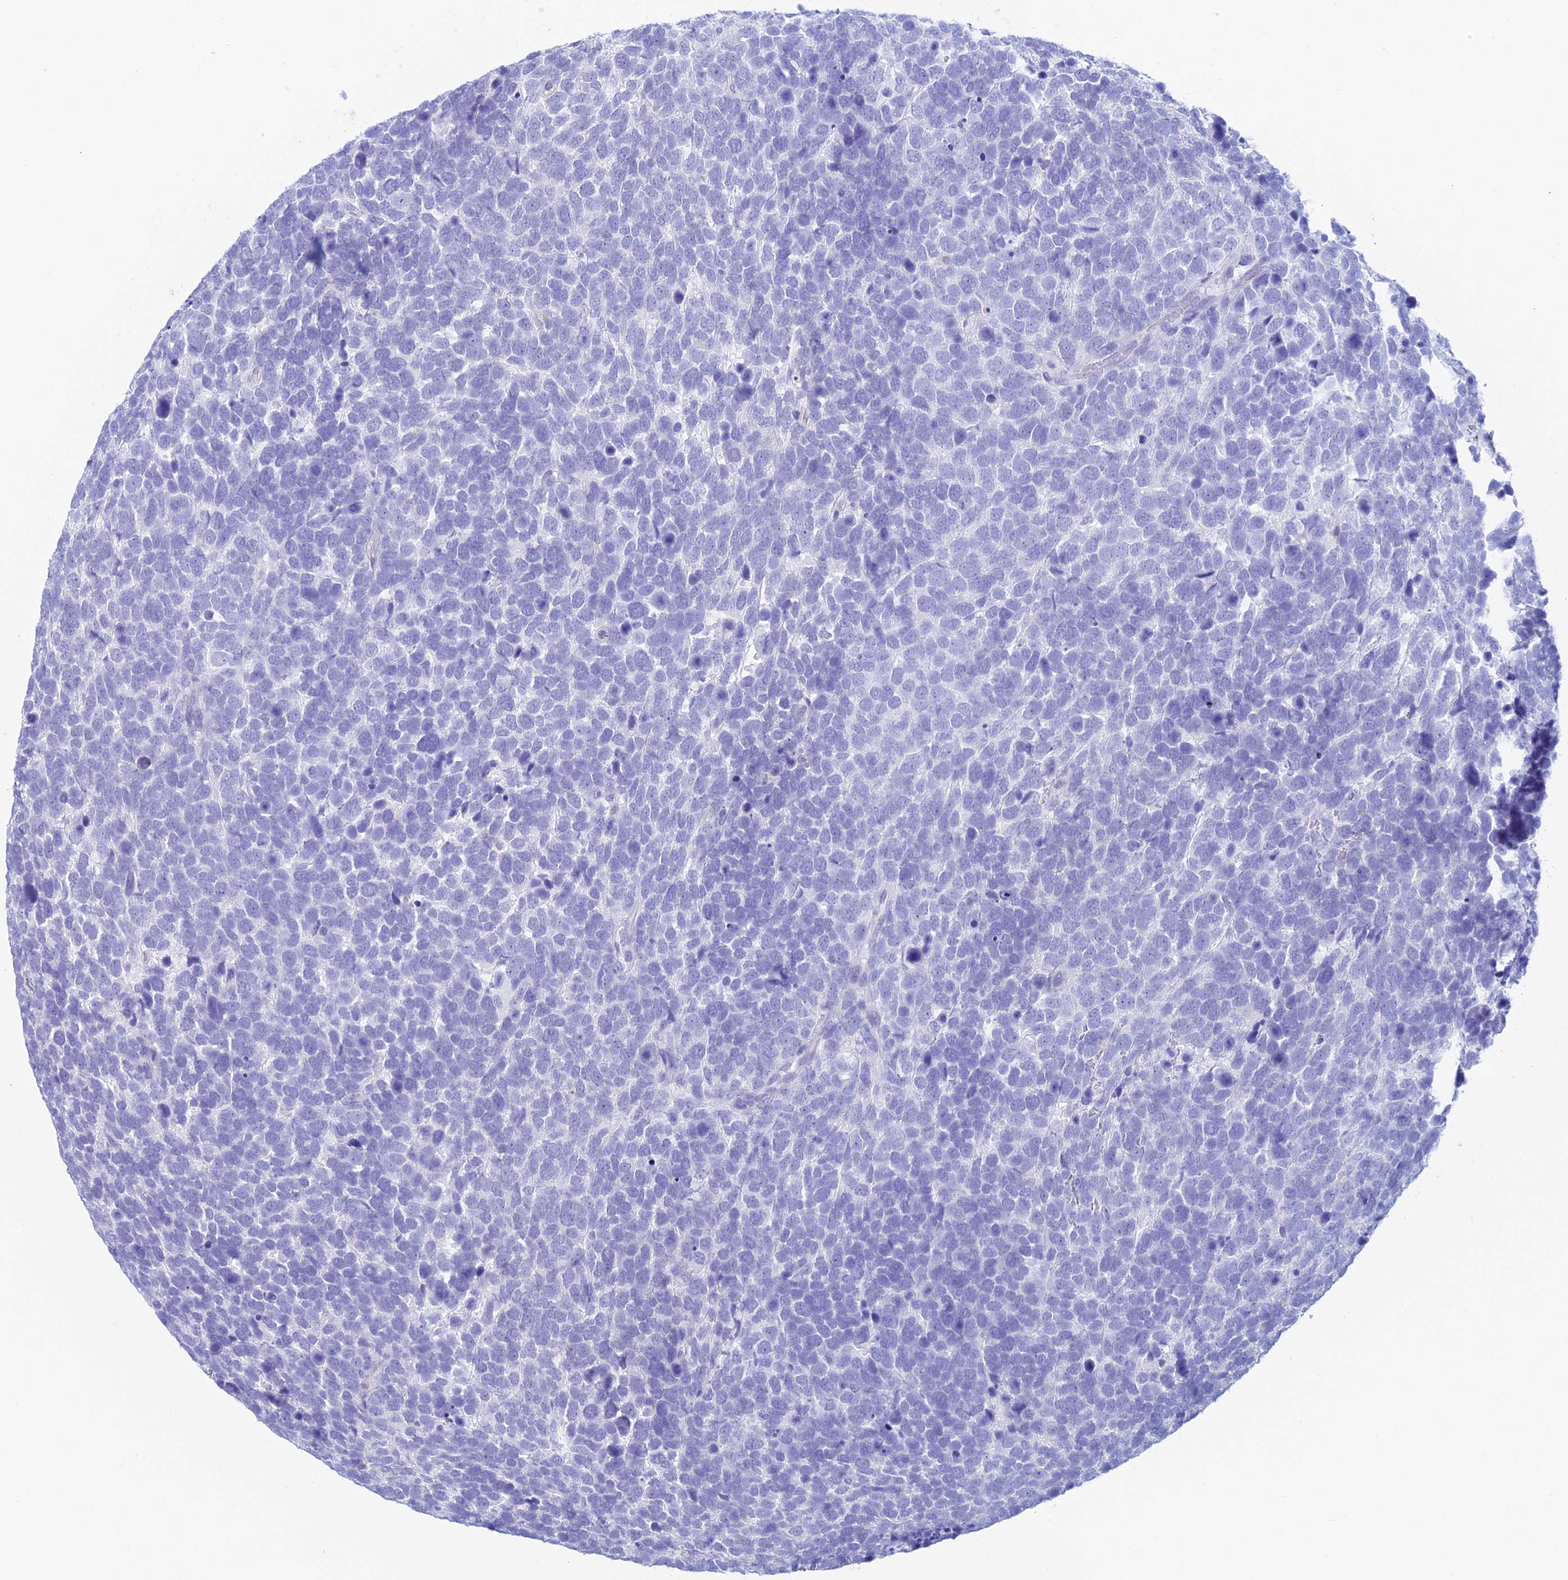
{"staining": {"intensity": "negative", "quantity": "none", "location": "none"}, "tissue": "urothelial cancer", "cell_type": "Tumor cells", "image_type": "cancer", "snomed": [{"axis": "morphology", "description": "Urothelial carcinoma, High grade"}, {"axis": "topography", "description": "Urinary bladder"}], "caption": "Tumor cells show no significant staining in high-grade urothelial carcinoma.", "gene": "KCNK17", "patient": {"sex": "female", "age": 82}}